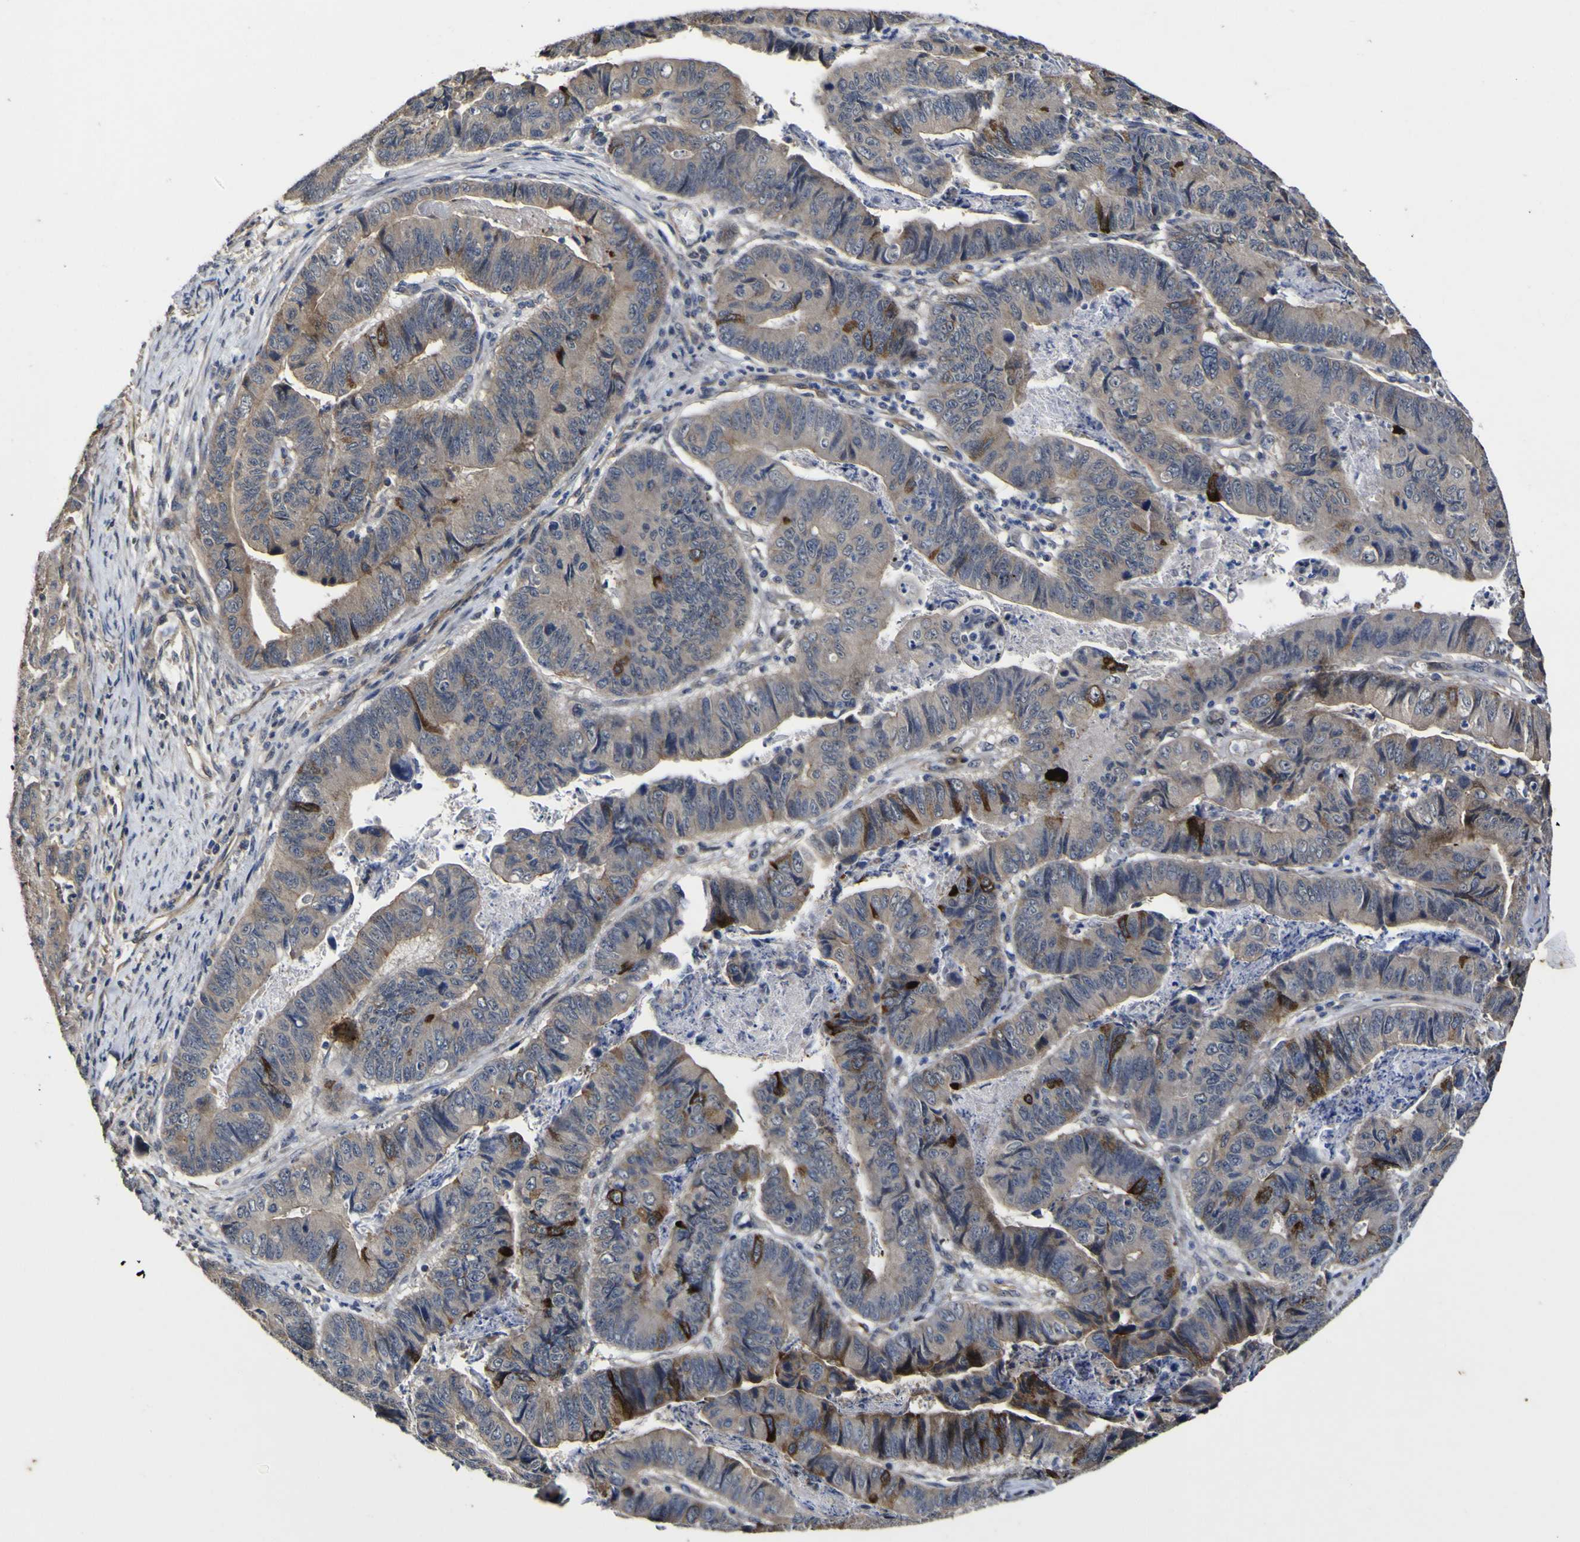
{"staining": {"intensity": "strong", "quantity": "<25%", "location": "cytoplasmic/membranous"}, "tissue": "stomach cancer", "cell_type": "Tumor cells", "image_type": "cancer", "snomed": [{"axis": "morphology", "description": "Adenocarcinoma, NOS"}, {"axis": "topography", "description": "Stomach, lower"}], "caption": "A high-resolution photomicrograph shows immunohistochemistry staining of stomach cancer, which demonstrates strong cytoplasmic/membranous positivity in approximately <25% of tumor cells. The staining is performed using DAB brown chromogen to label protein expression. The nuclei are counter-stained blue using hematoxylin.", "gene": "CCL2", "patient": {"sex": "male", "age": 77}}